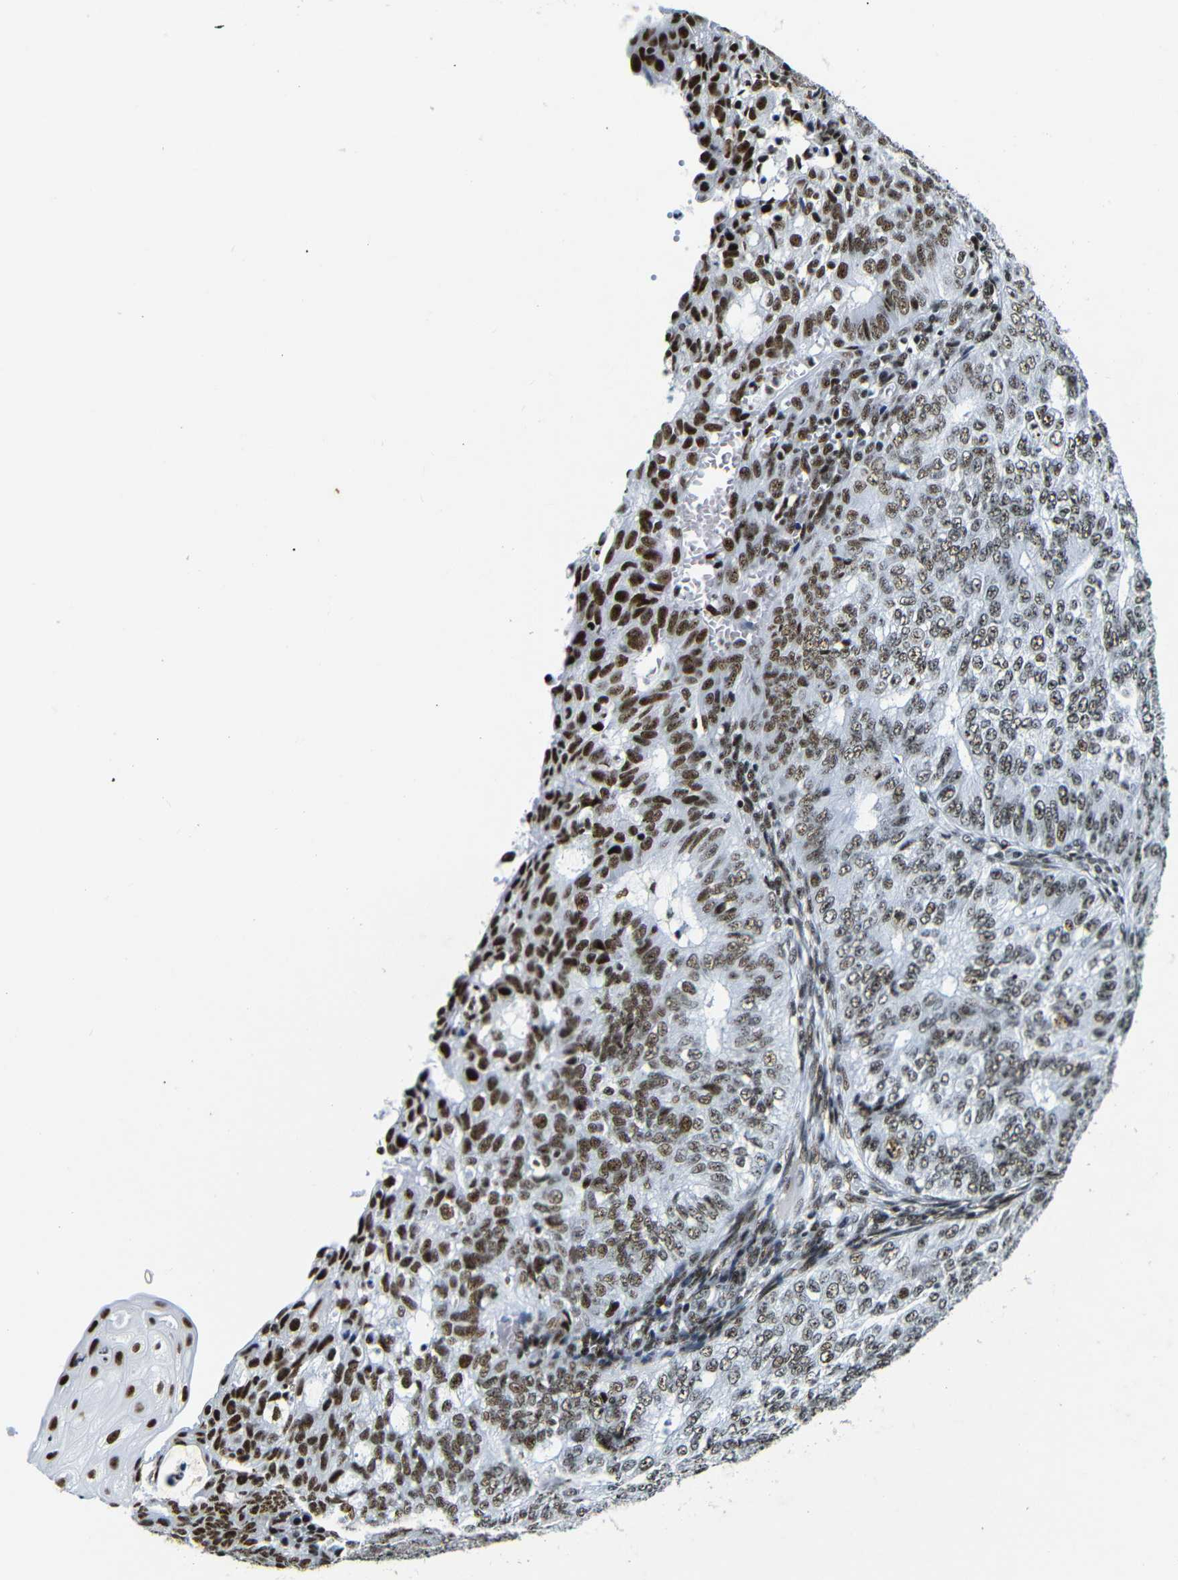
{"staining": {"intensity": "strong", "quantity": "25%-75%", "location": "nuclear"}, "tissue": "endometrial cancer", "cell_type": "Tumor cells", "image_type": "cancer", "snomed": [{"axis": "morphology", "description": "Adenocarcinoma, NOS"}, {"axis": "topography", "description": "Endometrium"}], "caption": "Immunohistochemistry (IHC) of human endometrial cancer (adenocarcinoma) shows high levels of strong nuclear expression in about 25%-75% of tumor cells.", "gene": "SRSF1", "patient": {"sex": "female", "age": 32}}